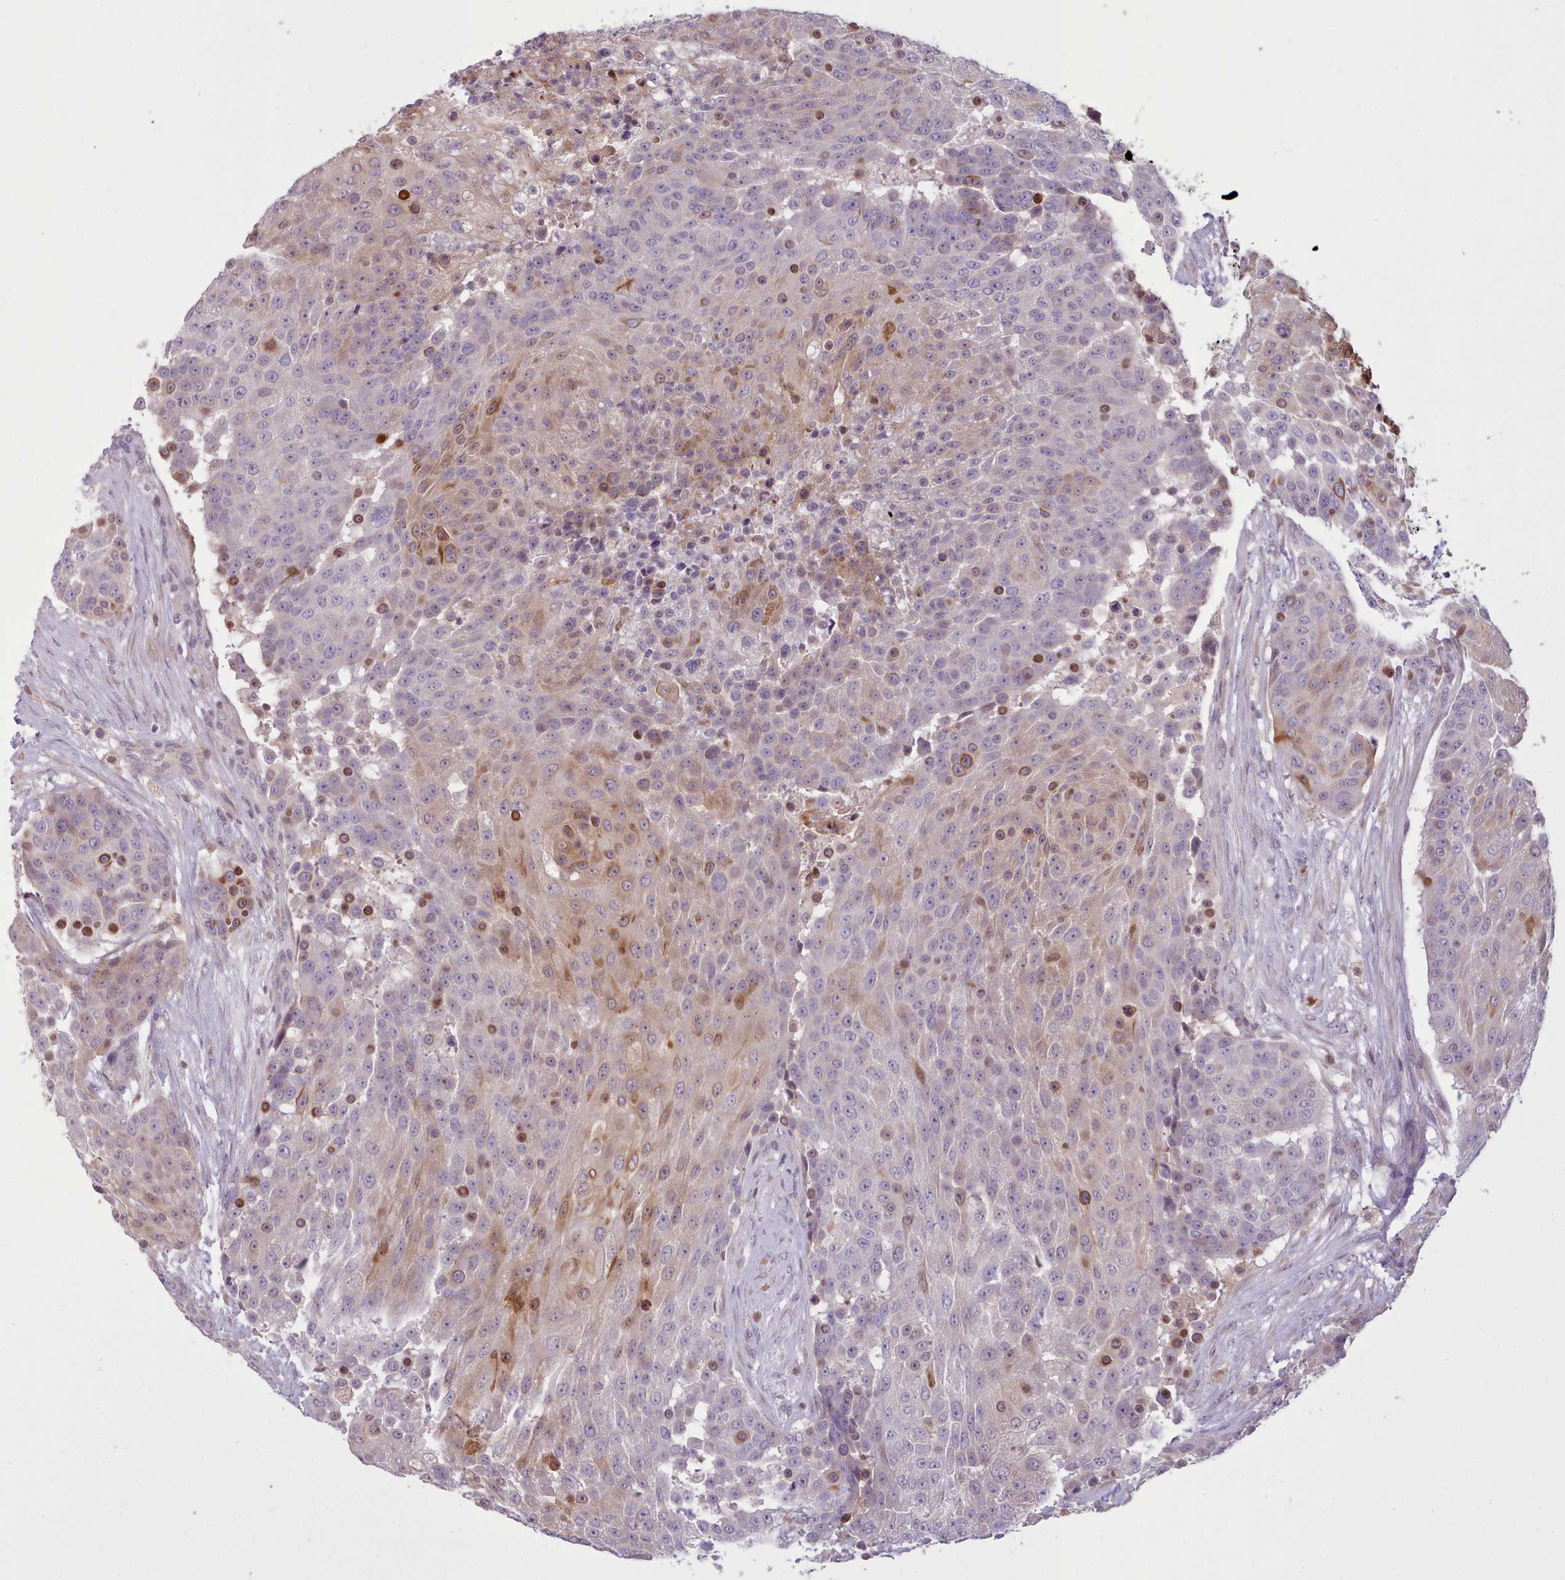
{"staining": {"intensity": "moderate", "quantity": "<25%", "location": "cytoplasmic/membranous"}, "tissue": "urothelial cancer", "cell_type": "Tumor cells", "image_type": "cancer", "snomed": [{"axis": "morphology", "description": "Urothelial carcinoma, High grade"}, {"axis": "topography", "description": "Urinary bladder"}], "caption": "An immunohistochemistry photomicrograph of tumor tissue is shown. Protein staining in brown shows moderate cytoplasmic/membranous positivity in urothelial cancer within tumor cells. The staining is performed using DAB (3,3'-diaminobenzidine) brown chromogen to label protein expression. The nuclei are counter-stained blue using hematoxylin.", "gene": "NMRK1", "patient": {"sex": "female", "age": 63}}